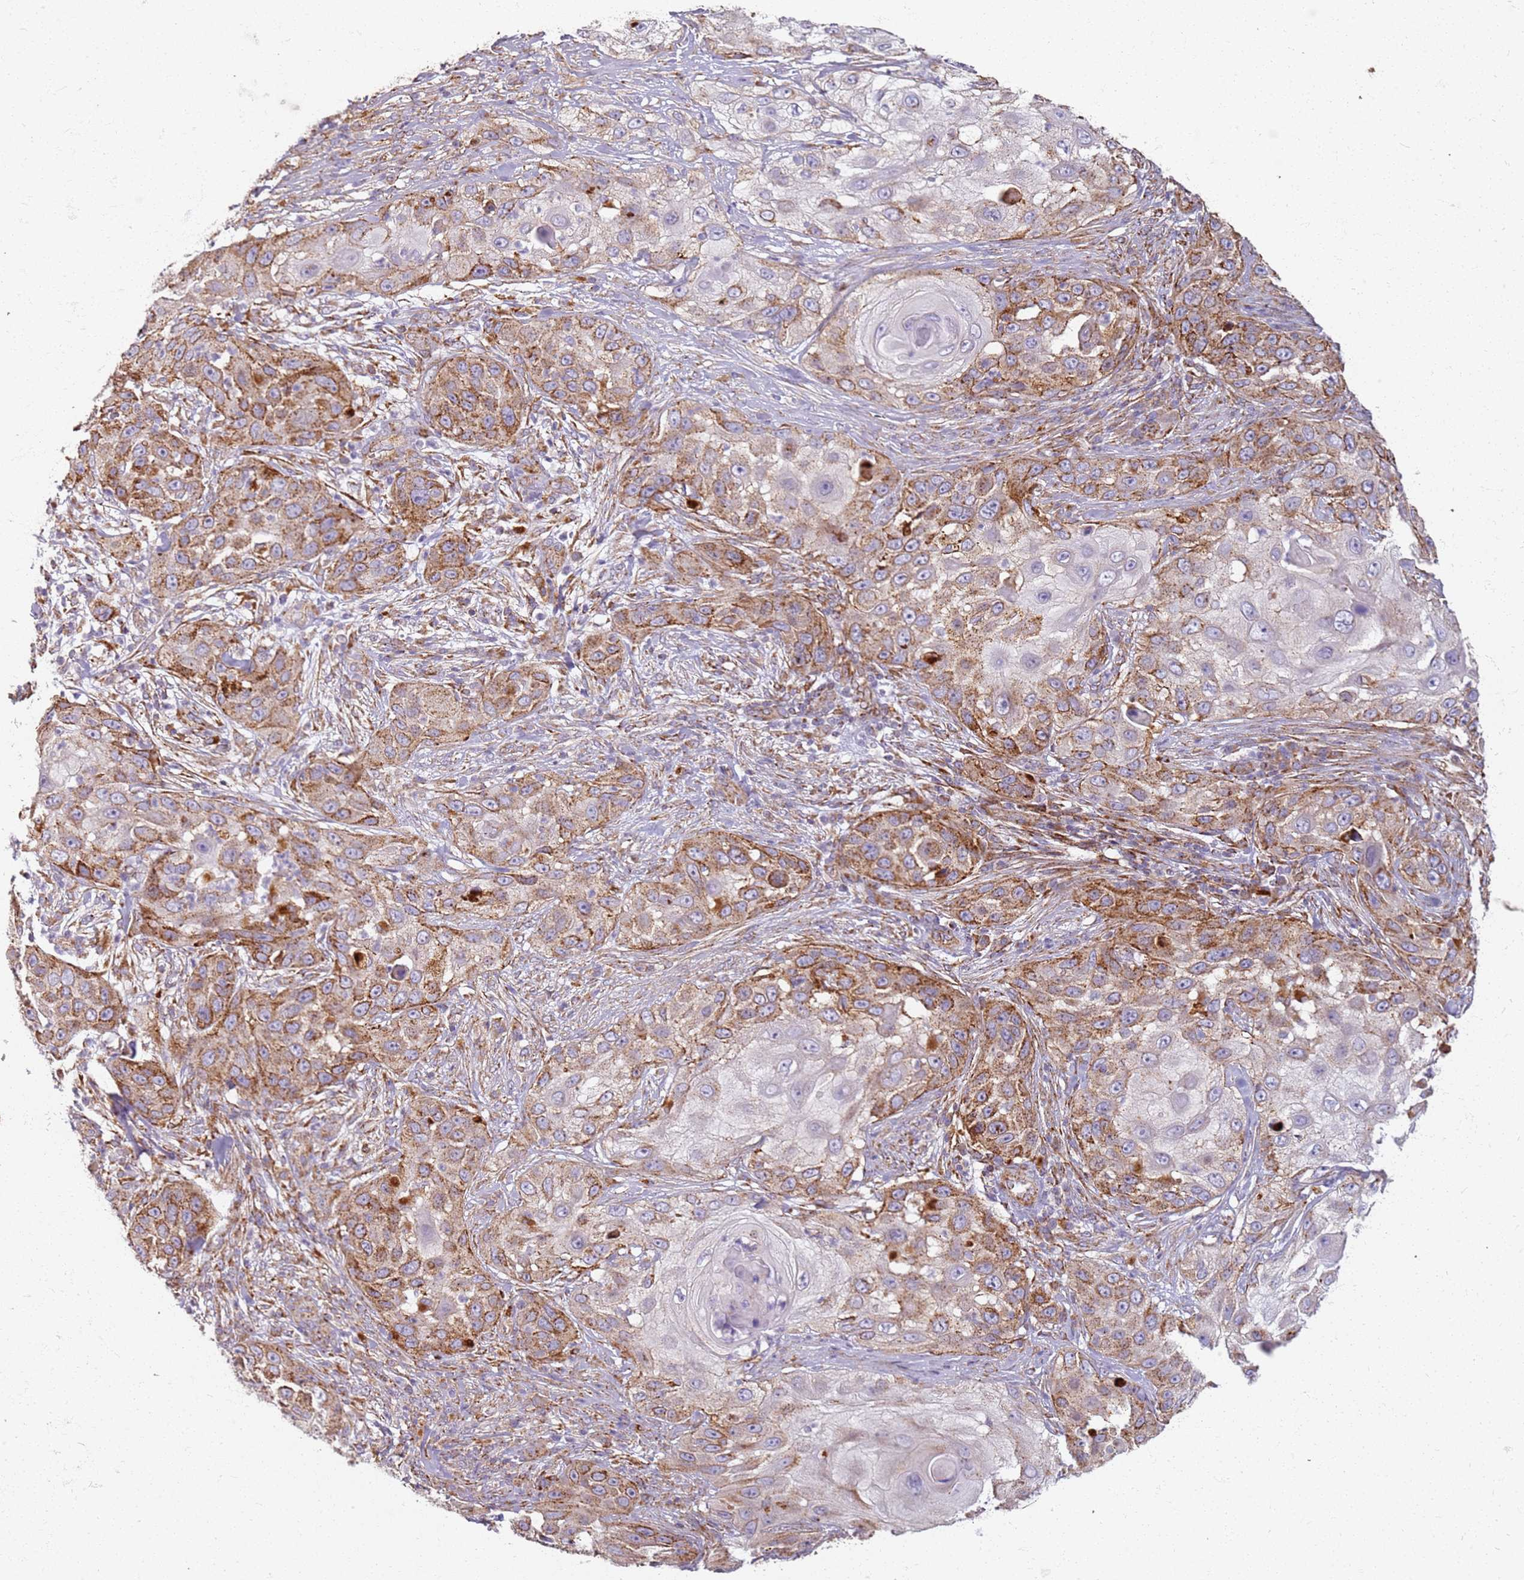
{"staining": {"intensity": "moderate", "quantity": ">75%", "location": "cytoplasmic/membranous"}, "tissue": "skin cancer", "cell_type": "Tumor cells", "image_type": "cancer", "snomed": [{"axis": "morphology", "description": "Squamous cell carcinoma, NOS"}, {"axis": "topography", "description": "Skin"}], "caption": "Approximately >75% of tumor cells in squamous cell carcinoma (skin) reveal moderate cytoplasmic/membranous protein expression as visualized by brown immunohistochemical staining.", "gene": "PROKR2", "patient": {"sex": "female", "age": 44}}